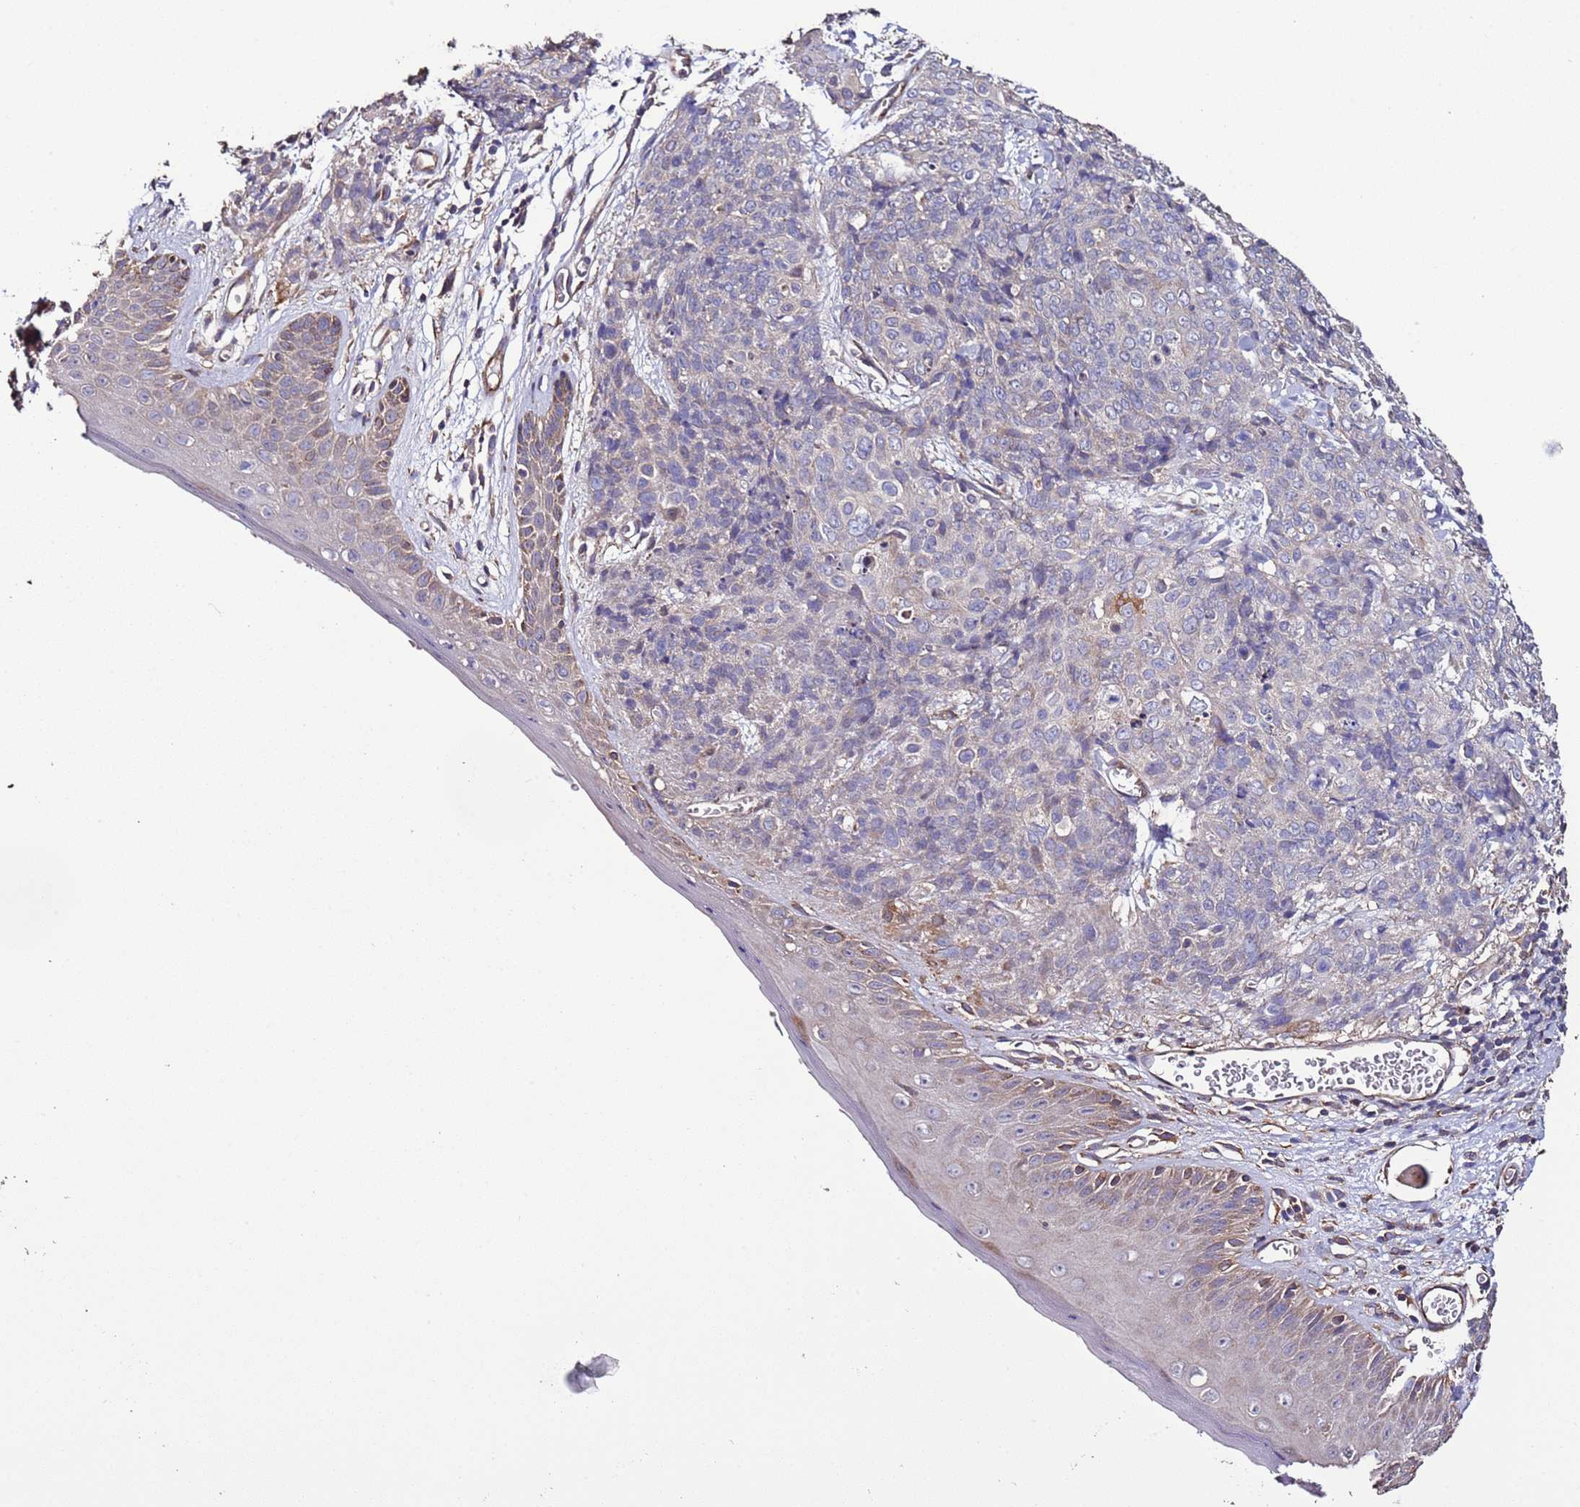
{"staining": {"intensity": "negative", "quantity": "none", "location": "none"}, "tissue": "skin cancer", "cell_type": "Tumor cells", "image_type": "cancer", "snomed": [{"axis": "morphology", "description": "Squamous cell carcinoma, NOS"}, {"axis": "topography", "description": "Skin"}, {"axis": "topography", "description": "Vulva"}], "caption": "Human squamous cell carcinoma (skin) stained for a protein using immunohistochemistry shows no positivity in tumor cells.", "gene": "SLC41A3", "patient": {"sex": "female", "age": 85}}